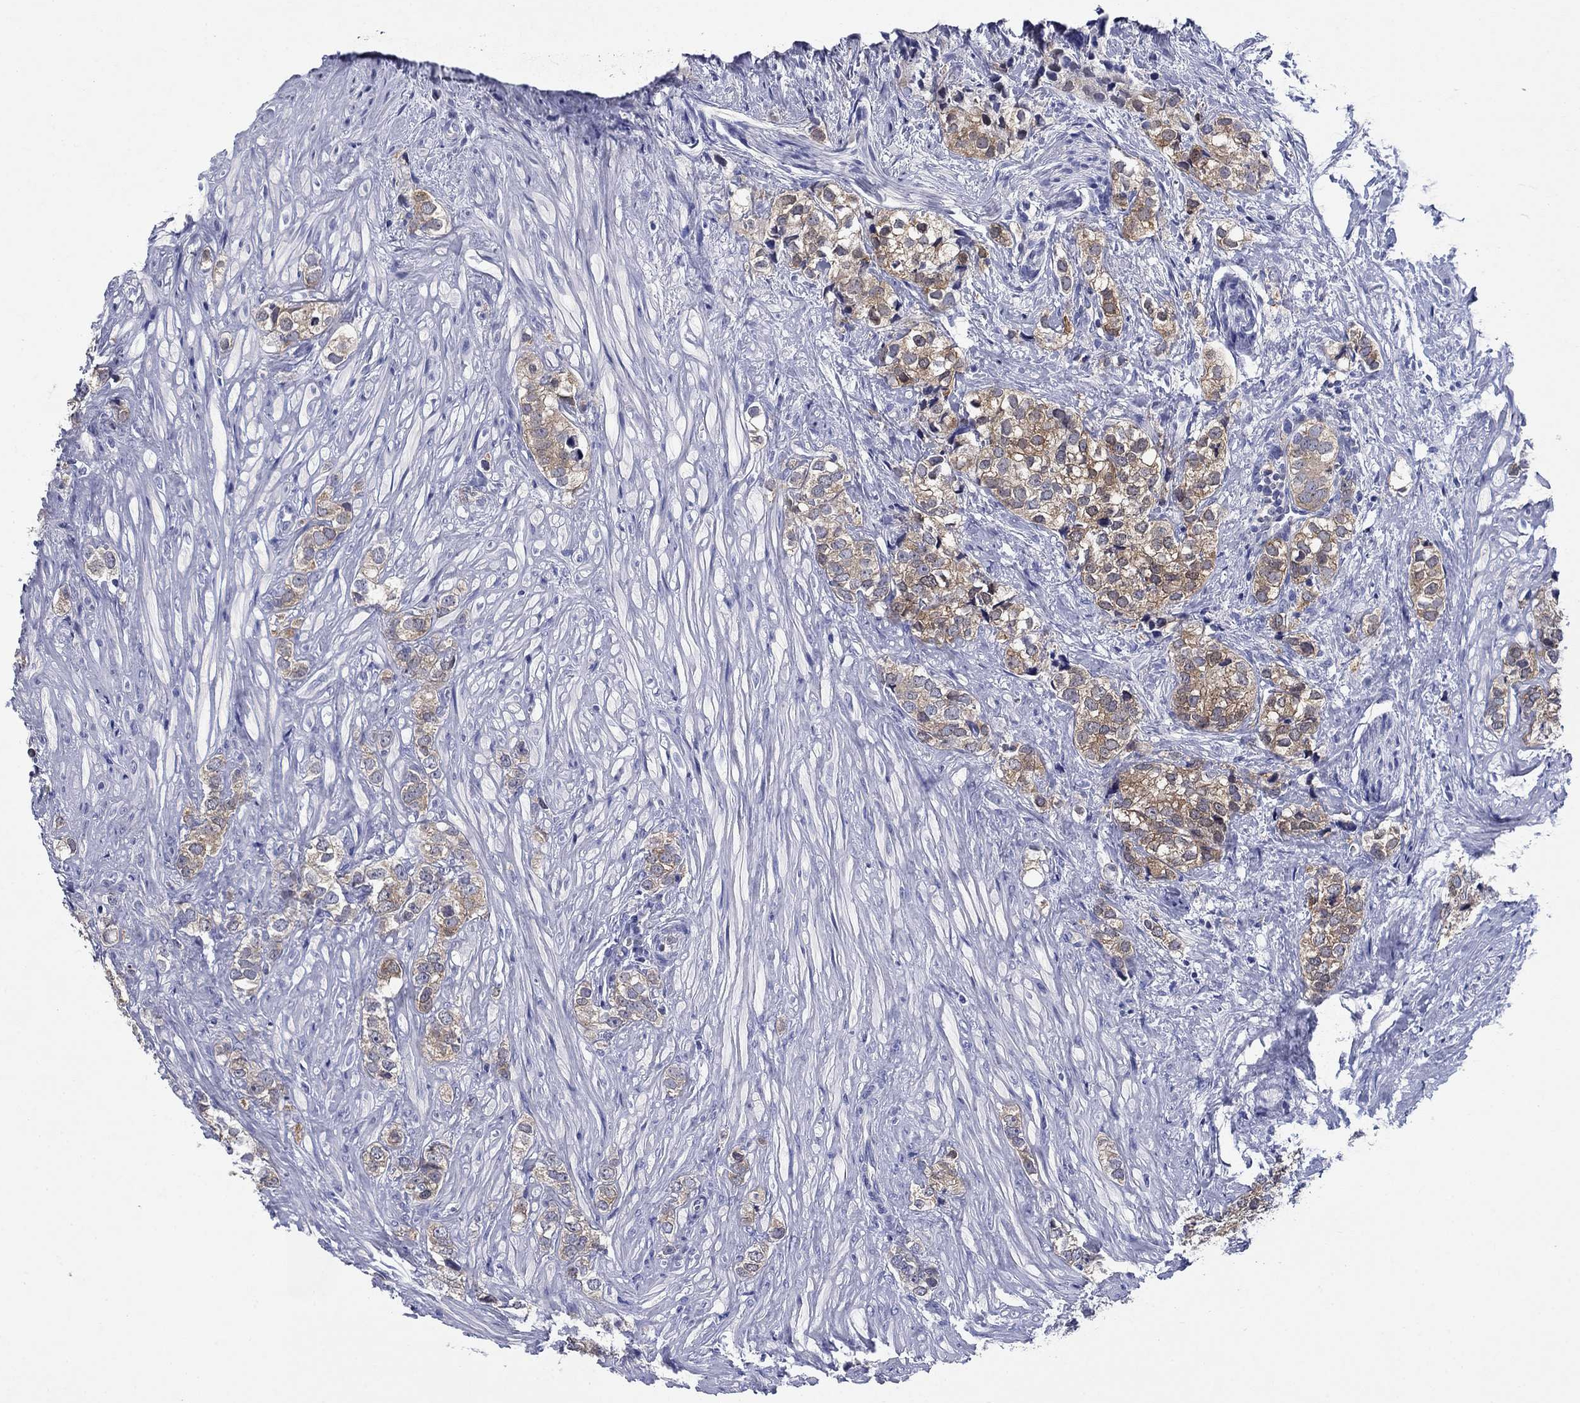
{"staining": {"intensity": "moderate", "quantity": "25%-75%", "location": "cytoplasmic/membranous"}, "tissue": "prostate cancer", "cell_type": "Tumor cells", "image_type": "cancer", "snomed": [{"axis": "morphology", "description": "Adenocarcinoma, NOS"}, {"axis": "topography", "description": "Prostate and seminal vesicle, NOS"}], "caption": "The histopathology image reveals a brown stain indicating the presence of a protein in the cytoplasmic/membranous of tumor cells in prostate cancer.", "gene": "SULT2B1", "patient": {"sex": "male", "age": 63}}